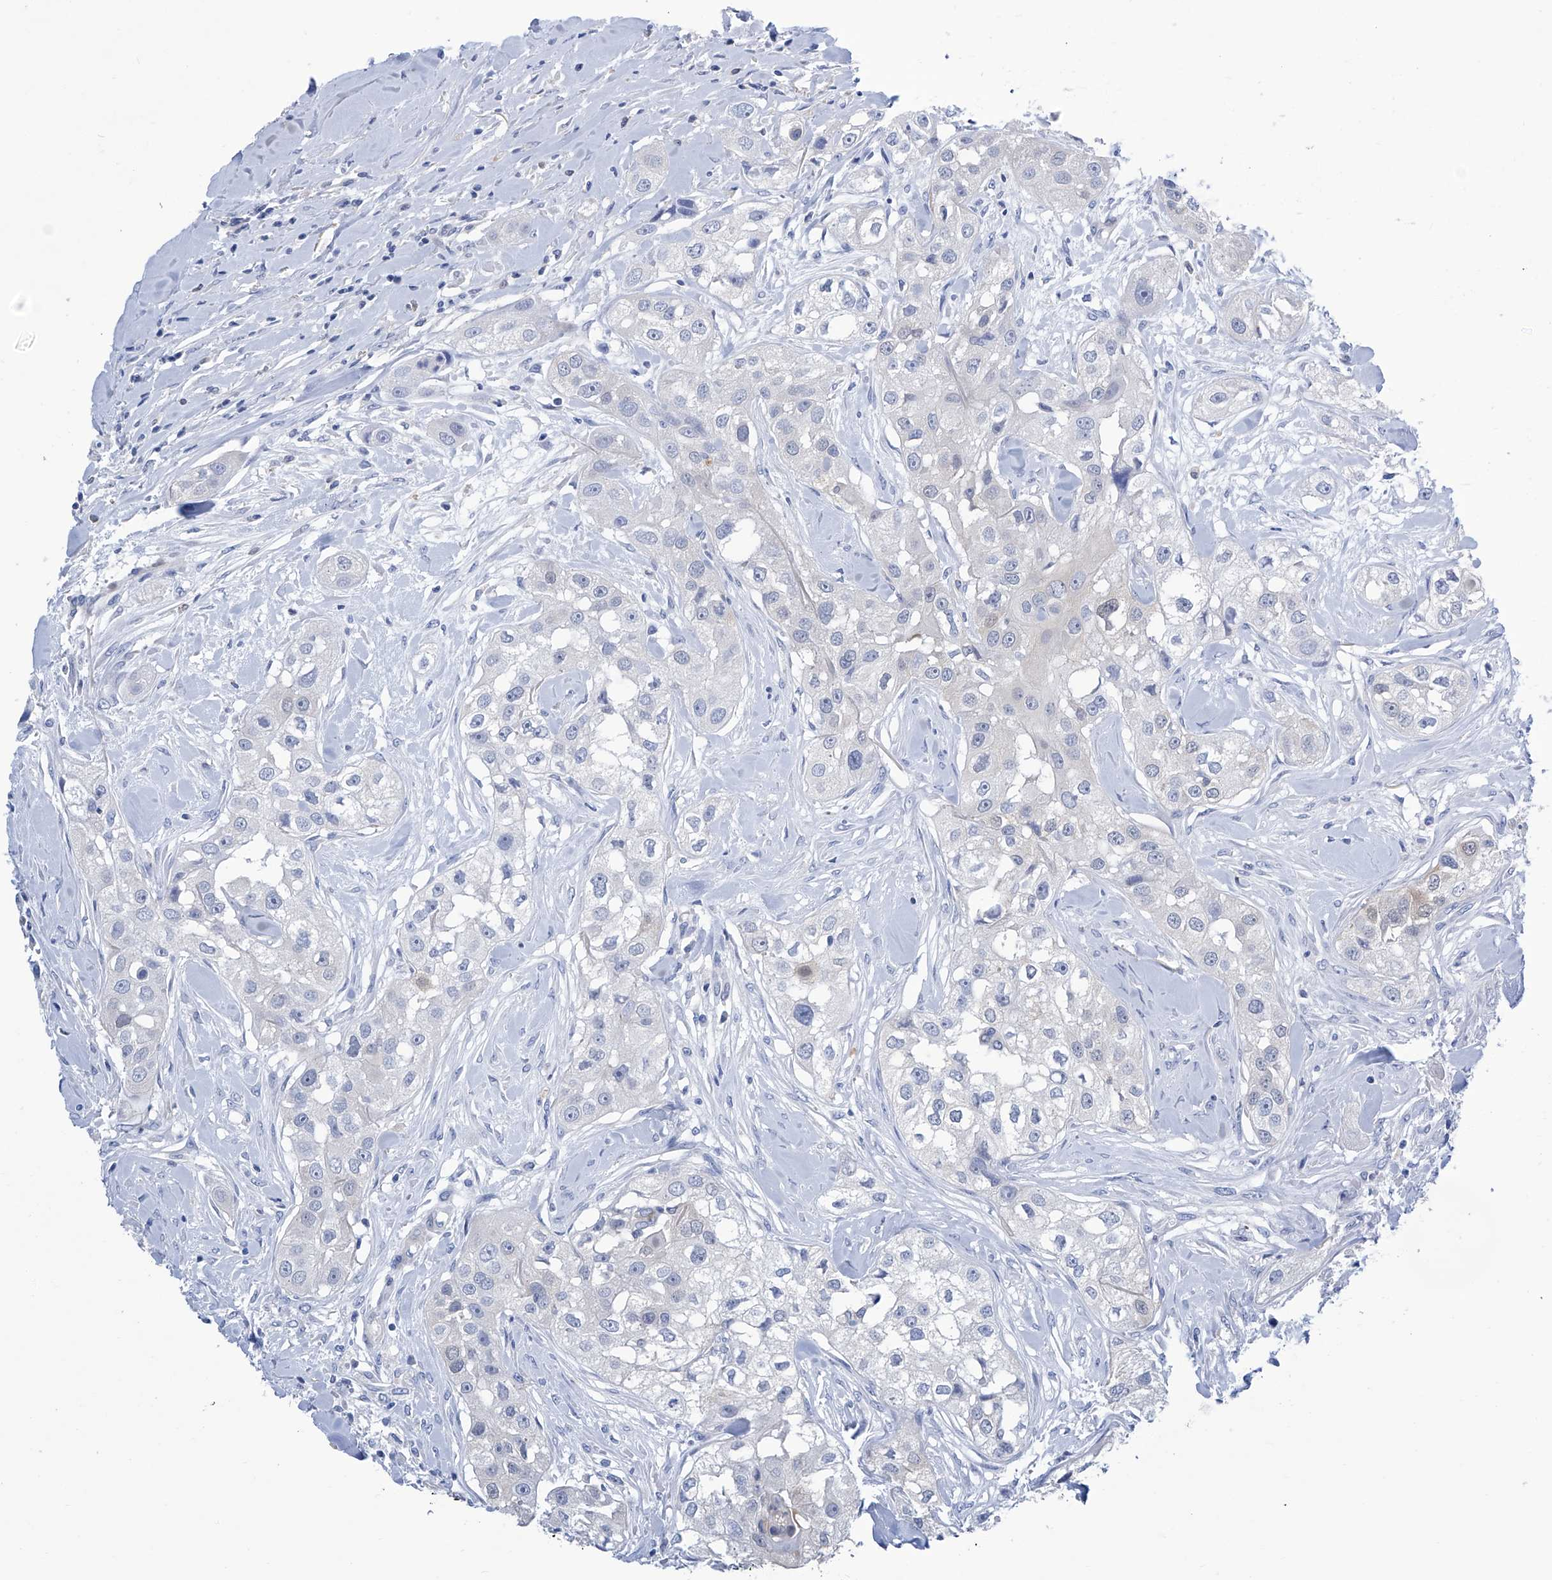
{"staining": {"intensity": "negative", "quantity": "none", "location": "none"}, "tissue": "head and neck cancer", "cell_type": "Tumor cells", "image_type": "cancer", "snomed": [{"axis": "morphology", "description": "Normal tissue, NOS"}, {"axis": "morphology", "description": "Squamous cell carcinoma, NOS"}, {"axis": "topography", "description": "Skeletal muscle"}, {"axis": "topography", "description": "Head-Neck"}], "caption": "There is no significant expression in tumor cells of head and neck cancer (squamous cell carcinoma).", "gene": "IMPA2", "patient": {"sex": "male", "age": 51}}